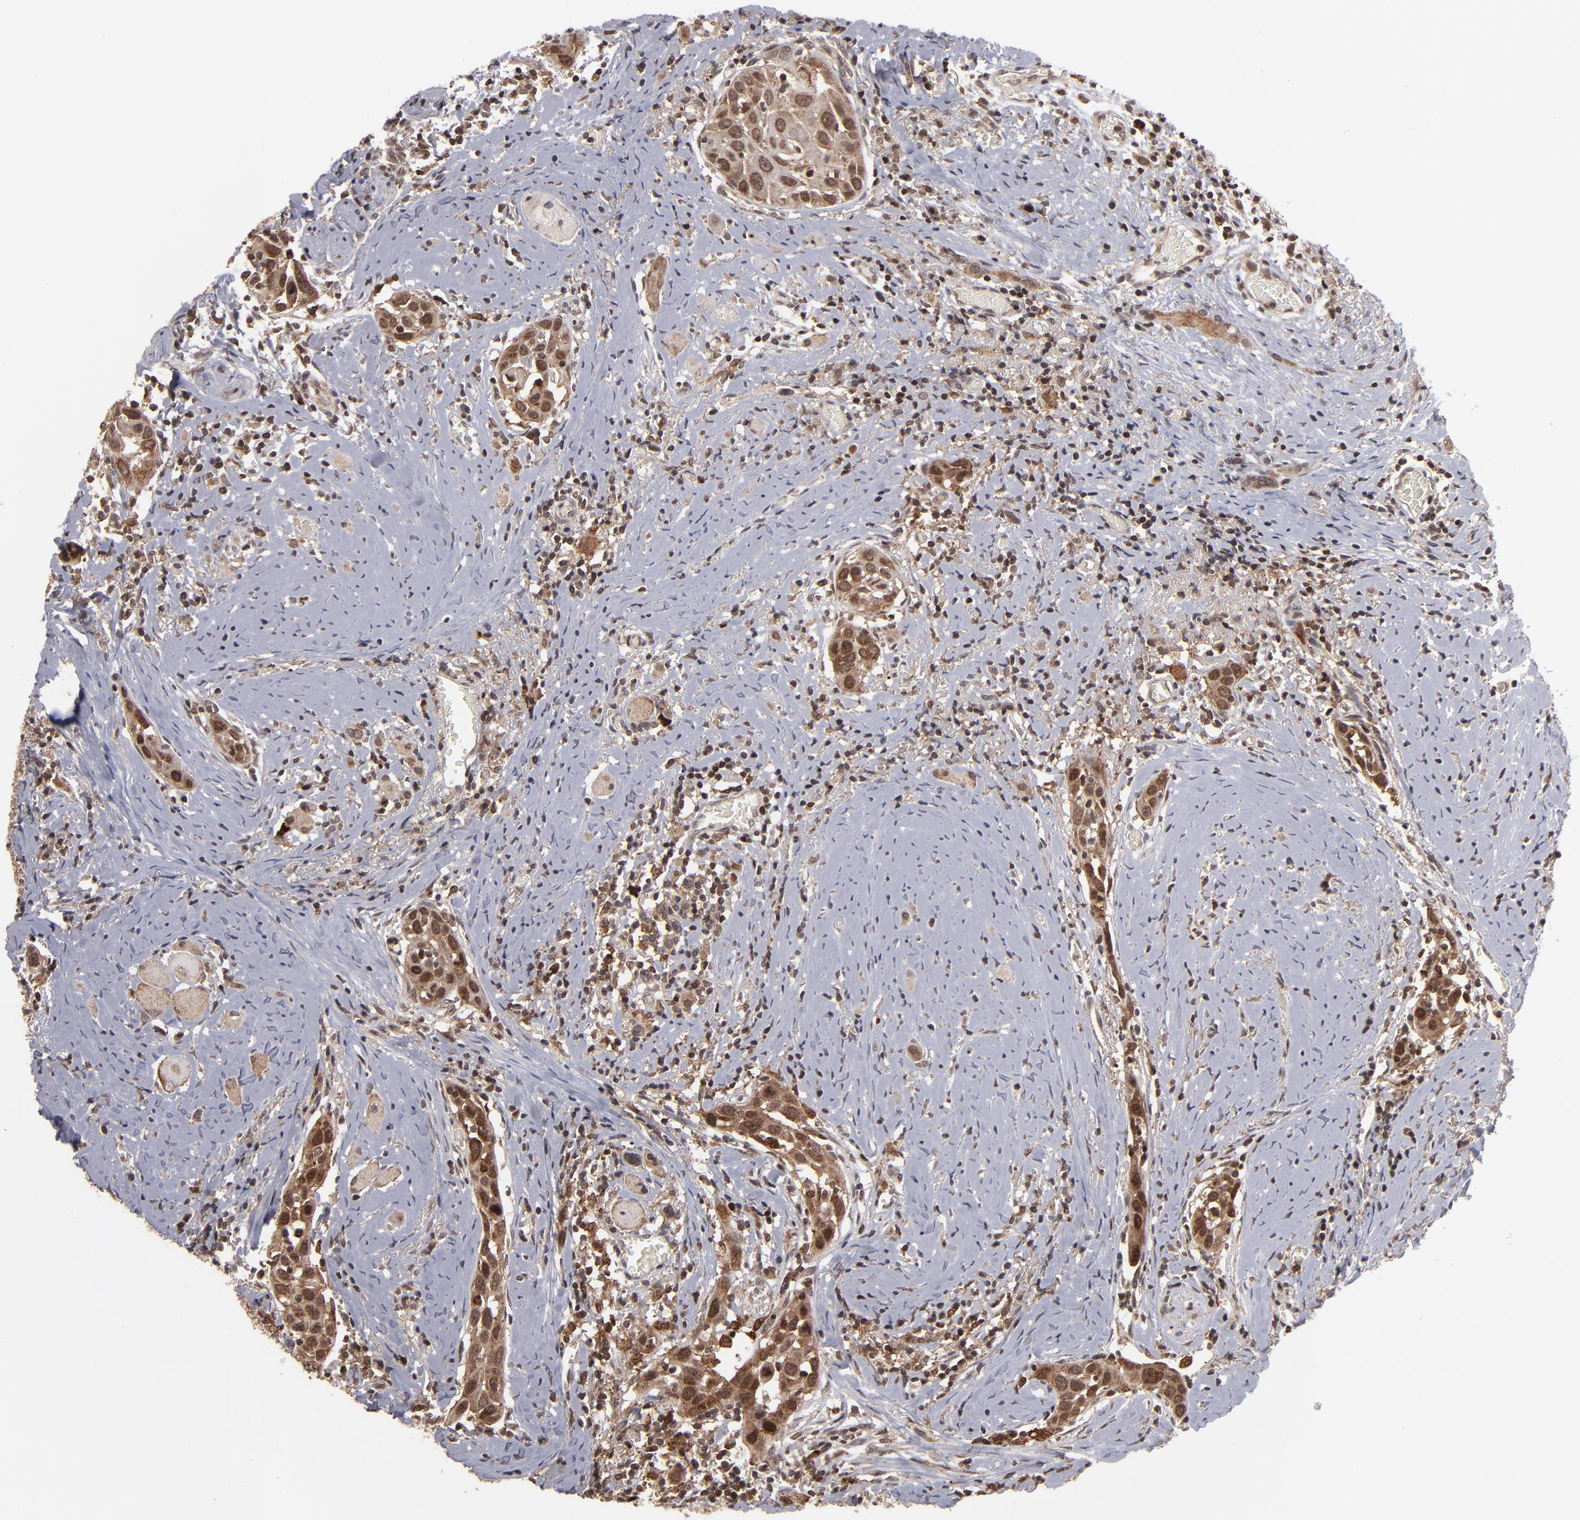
{"staining": {"intensity": "strong", "quantity": ">75%", "location": "cytoplasmic/membranous,nuclear"}, "tissue": "head and neck cancer", "cell_type": "Tumor cells", "image_type": "cancer", "snomed": [{"axis": "morphology", "description": "Squamous cell carcinoma, NOS"}, {"axis": "topography", "description": "Oral tissue"}, {"axis": "topography", "description": "Head-Neck"}], "caption": "Squamous cell carcinoma (head and neck) stained with a protein marker demonstrates strong staining in tumor cells.", "gene": "RGS6", "patient": {"sex": "female", "age": 50}}